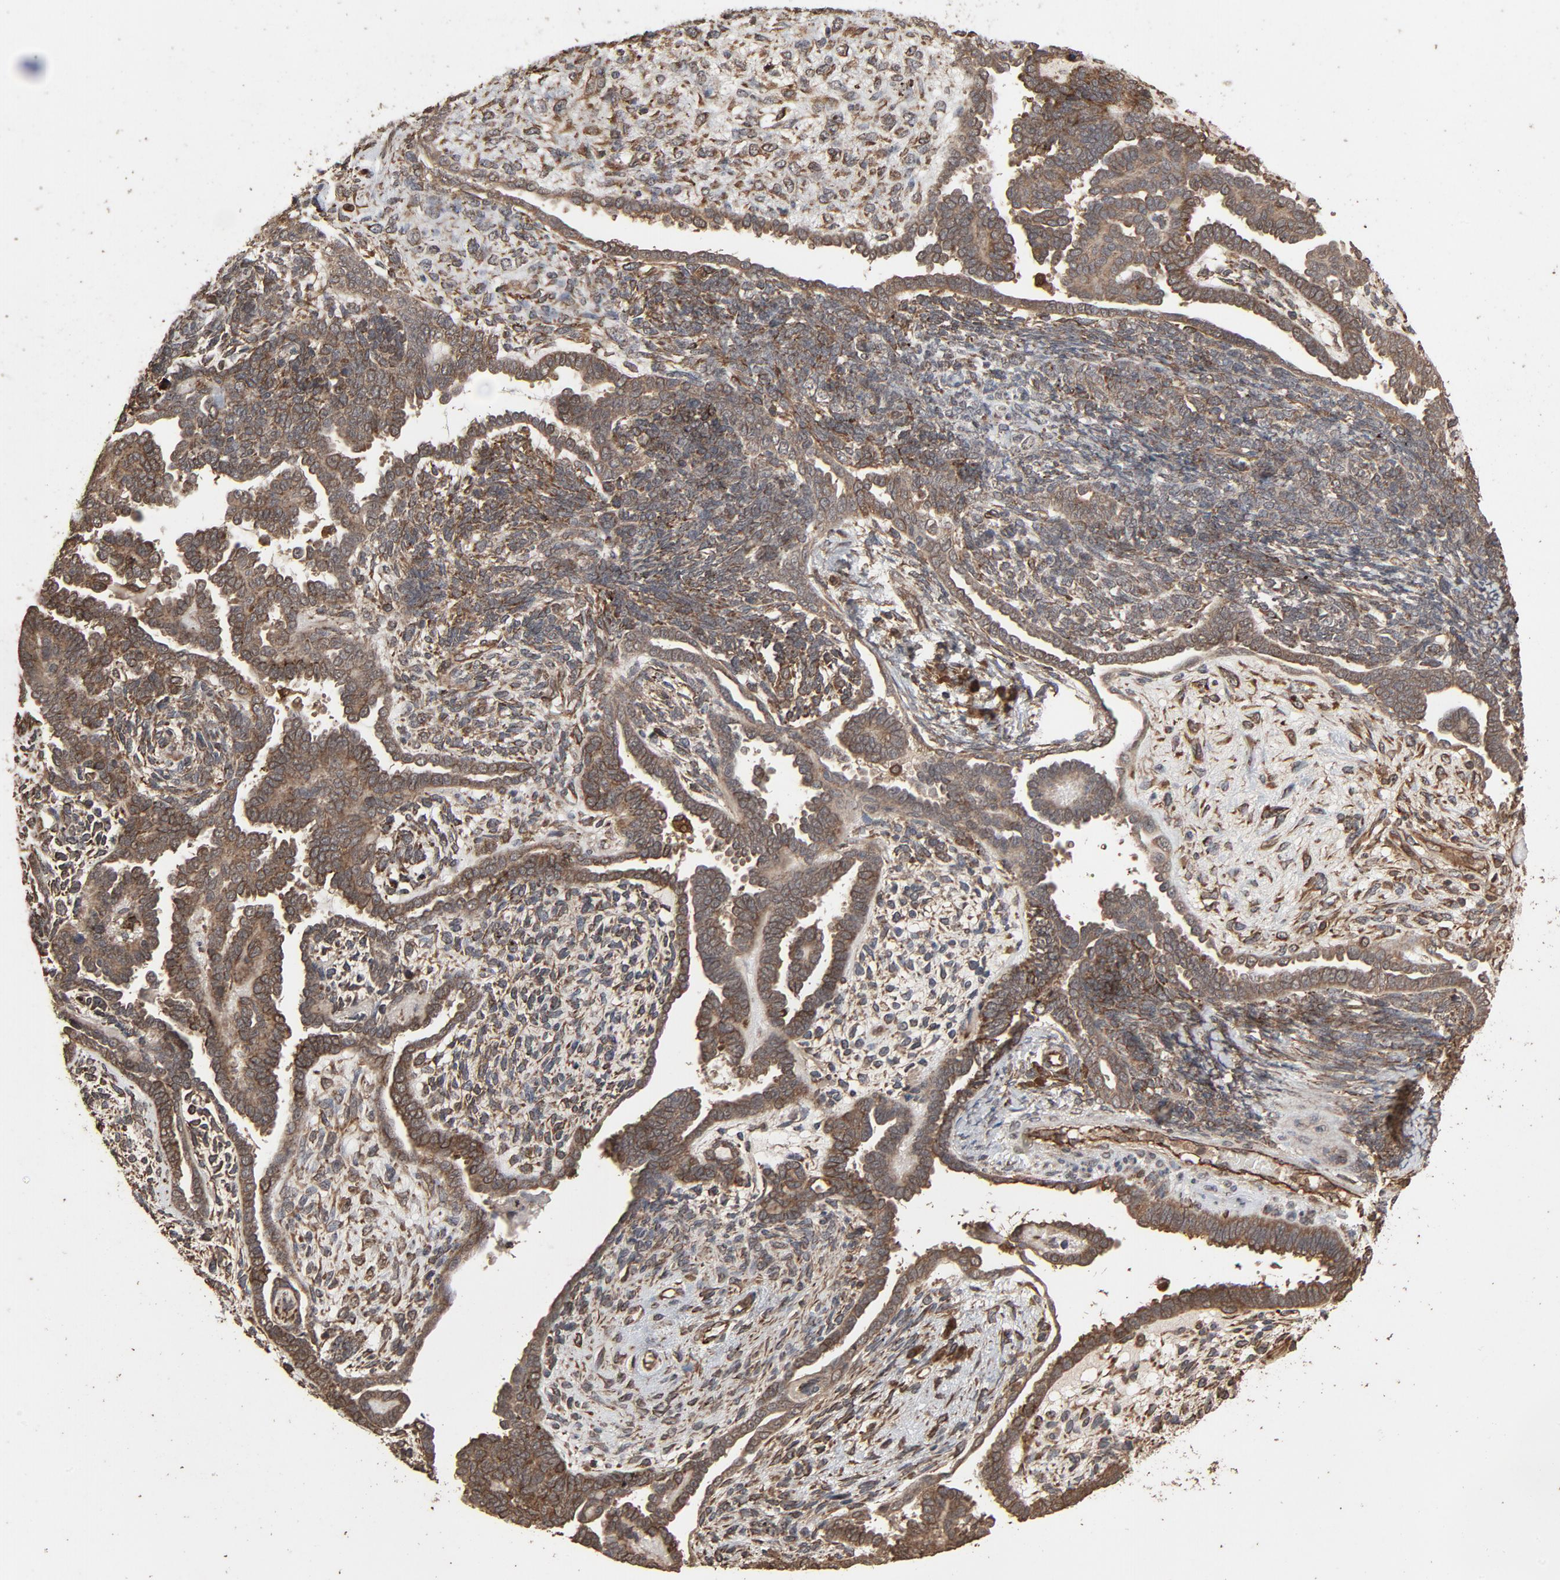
{"staining": {"intensity": "moderate", "quantity": ">75%", "location": "cytoplasmic/membranous"}, "tissue": "endometrial cancer", "cell_type": "Tumor cells", "image_type": "cancer", "snomed": [{"axis": "morphology", "description": "Neoplasm, malignant, NOS"}, {"axis": "topography", "description": "Endometrium"}], "caption": "This is a photomicrograph of IHC staining of endometrial neoplasm (malignant), which shows moderate positivity in the cytoplasmic/membranous of tumor cells.", "gene": "RPS6KA6", "patient": {"sex": "female", "age": 74}}